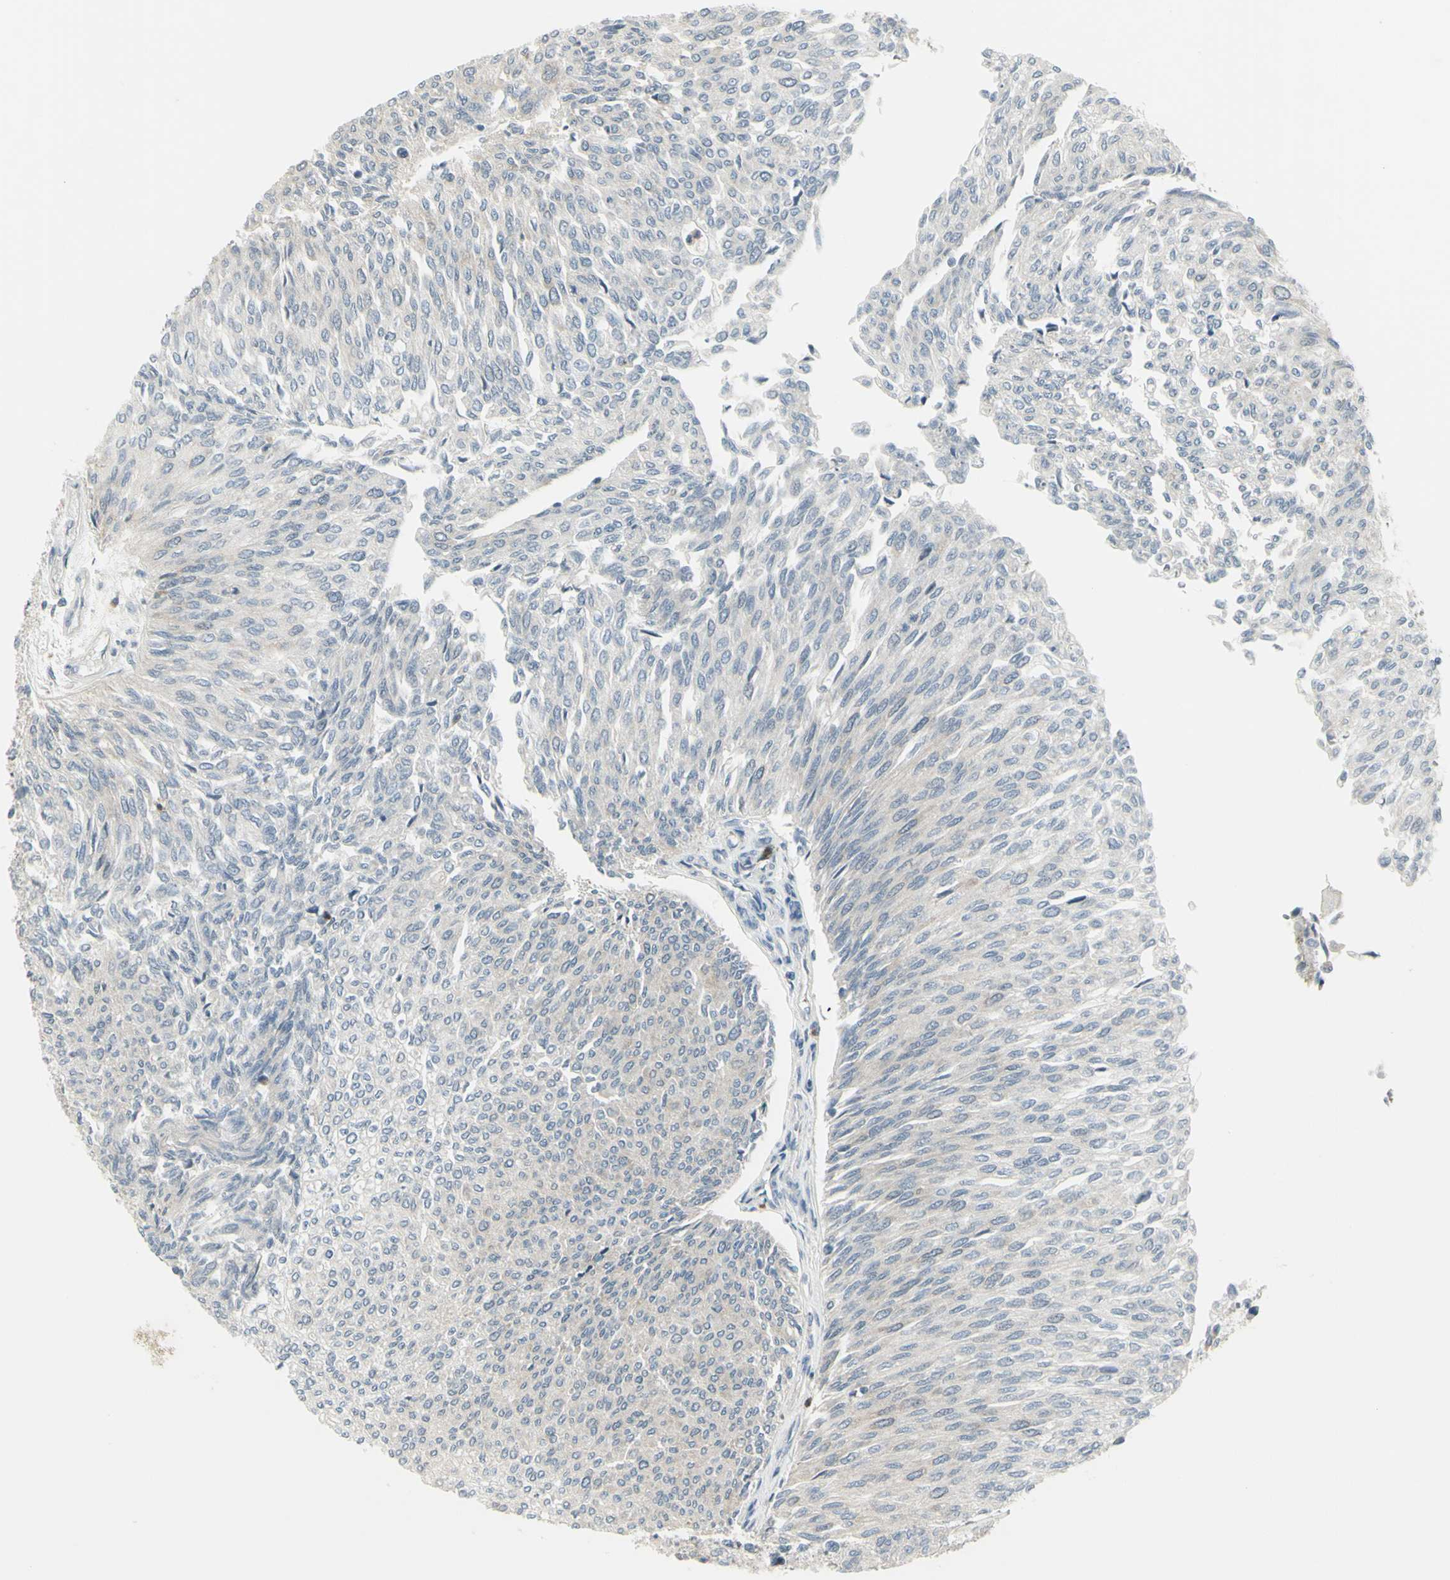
{"staining": {"intensity": "negative", "quantity": "none", "location": "none"}, "tissue": "urothelial cancer", "cell_type": "Tumor cells", "image_type": "cancer", "snomed": [{"axis": "morphology", "description": "Urothelial carcinoma, Low grade"}, {"axis": "topography", "description": "Urinary bladder"}], "caption": "IHC of human low-grade urothelial carcinoma reveals no expression in tumor cells.", "gene": "CCNB2", "patient": {"sex": "female", "age": 79}}